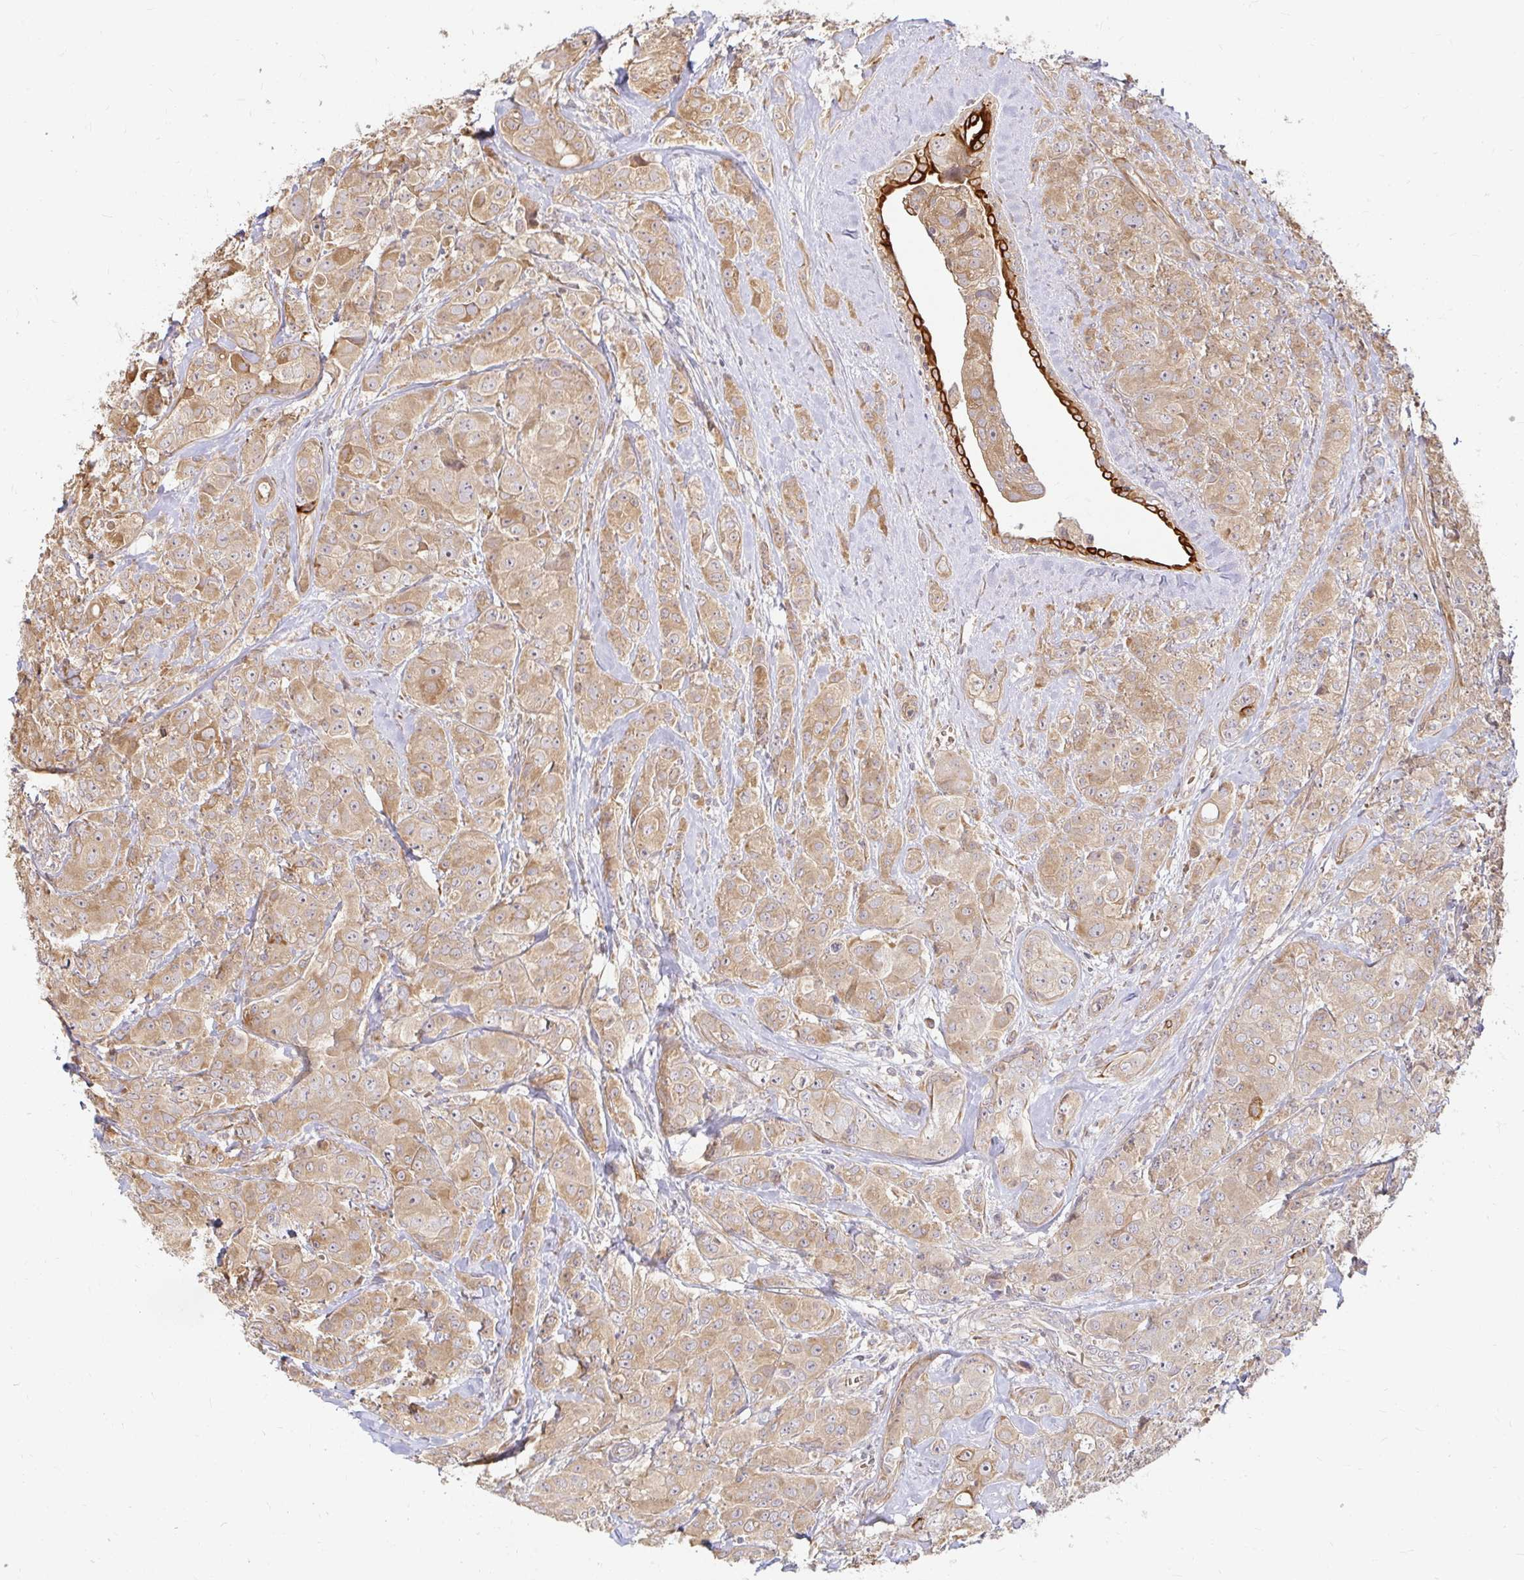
{"staining": {"intensity": "moderate", "quantity": ">75%", "location": "cytoplasmic/membranous"}, "tissue": "breast cancer", "cell_type": "Tumor cells", "image_type": "cancer", "snomed": [{"axis": "morphology", "description": "Normal tissue, NOS"}, {"axis": "morphology", "description": "Duct carcinoma"}, {"axis": "topography", "description": "Breast"}], "caption": "IHC histopathology image of neoplastic tissue: human breast cancer (infiltrating ductal carcinoma) stained using immunohistochemistry (IHC) shows medium levels of moderate protein expression localized specifically in the cytoplasmic/membranous of tumor cells, appearing as a cytoplasmic/membranous brown color.", "gene": "CAST", "patient": {"sex": "female", "age": 43}}